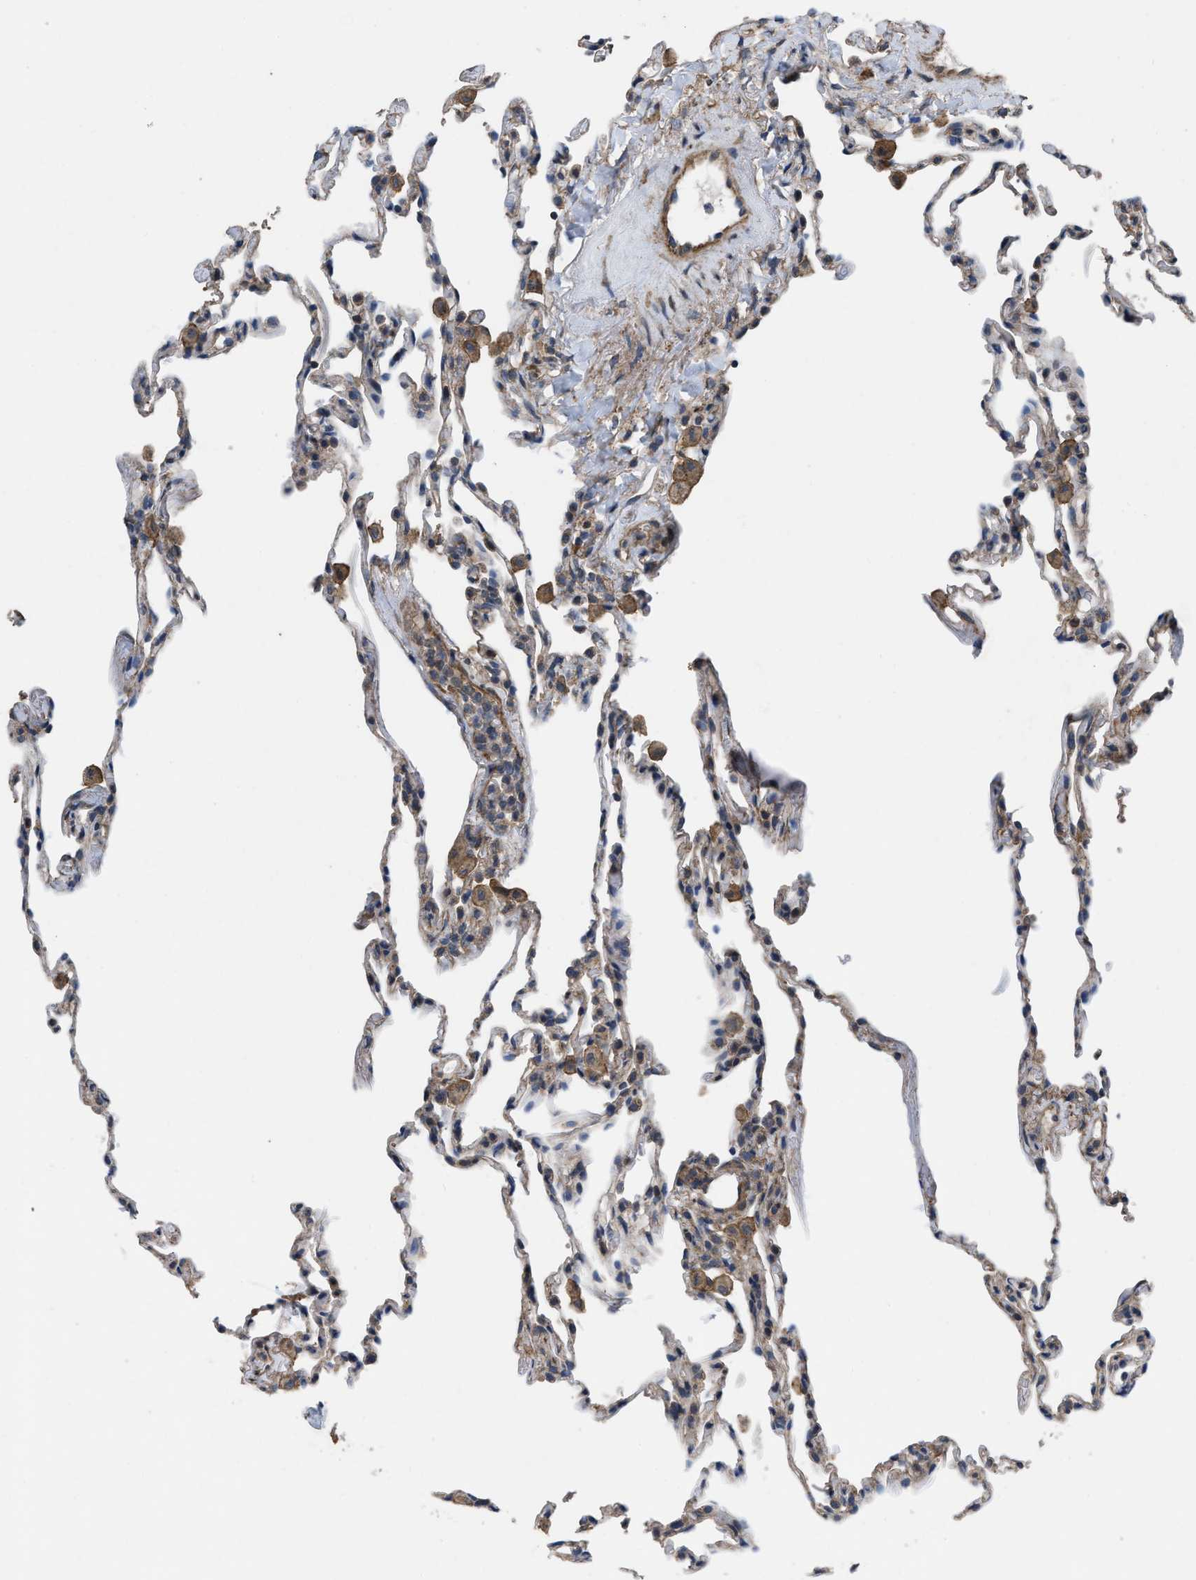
{"staining": {"intensity": "weak", "quantity": "25%-75%", "location": "cytoplasmic/membranous"}, "tissue": "lung", "cell_type": "Alveolar cells", "image_type": "normal", "snomed": [{"axis": "morphology", "description": "Normal tissue, NOS"}, {"axis": "topography", "description": "Lung"}], "caption": "Weak cytoplasmic/membranous staining for a protein is present in approximately 25%-75% of alveolar cells of unremarkable lung using IHC.", "gene": "ARL6", "patient": {"sex": "male", "age": 59}}